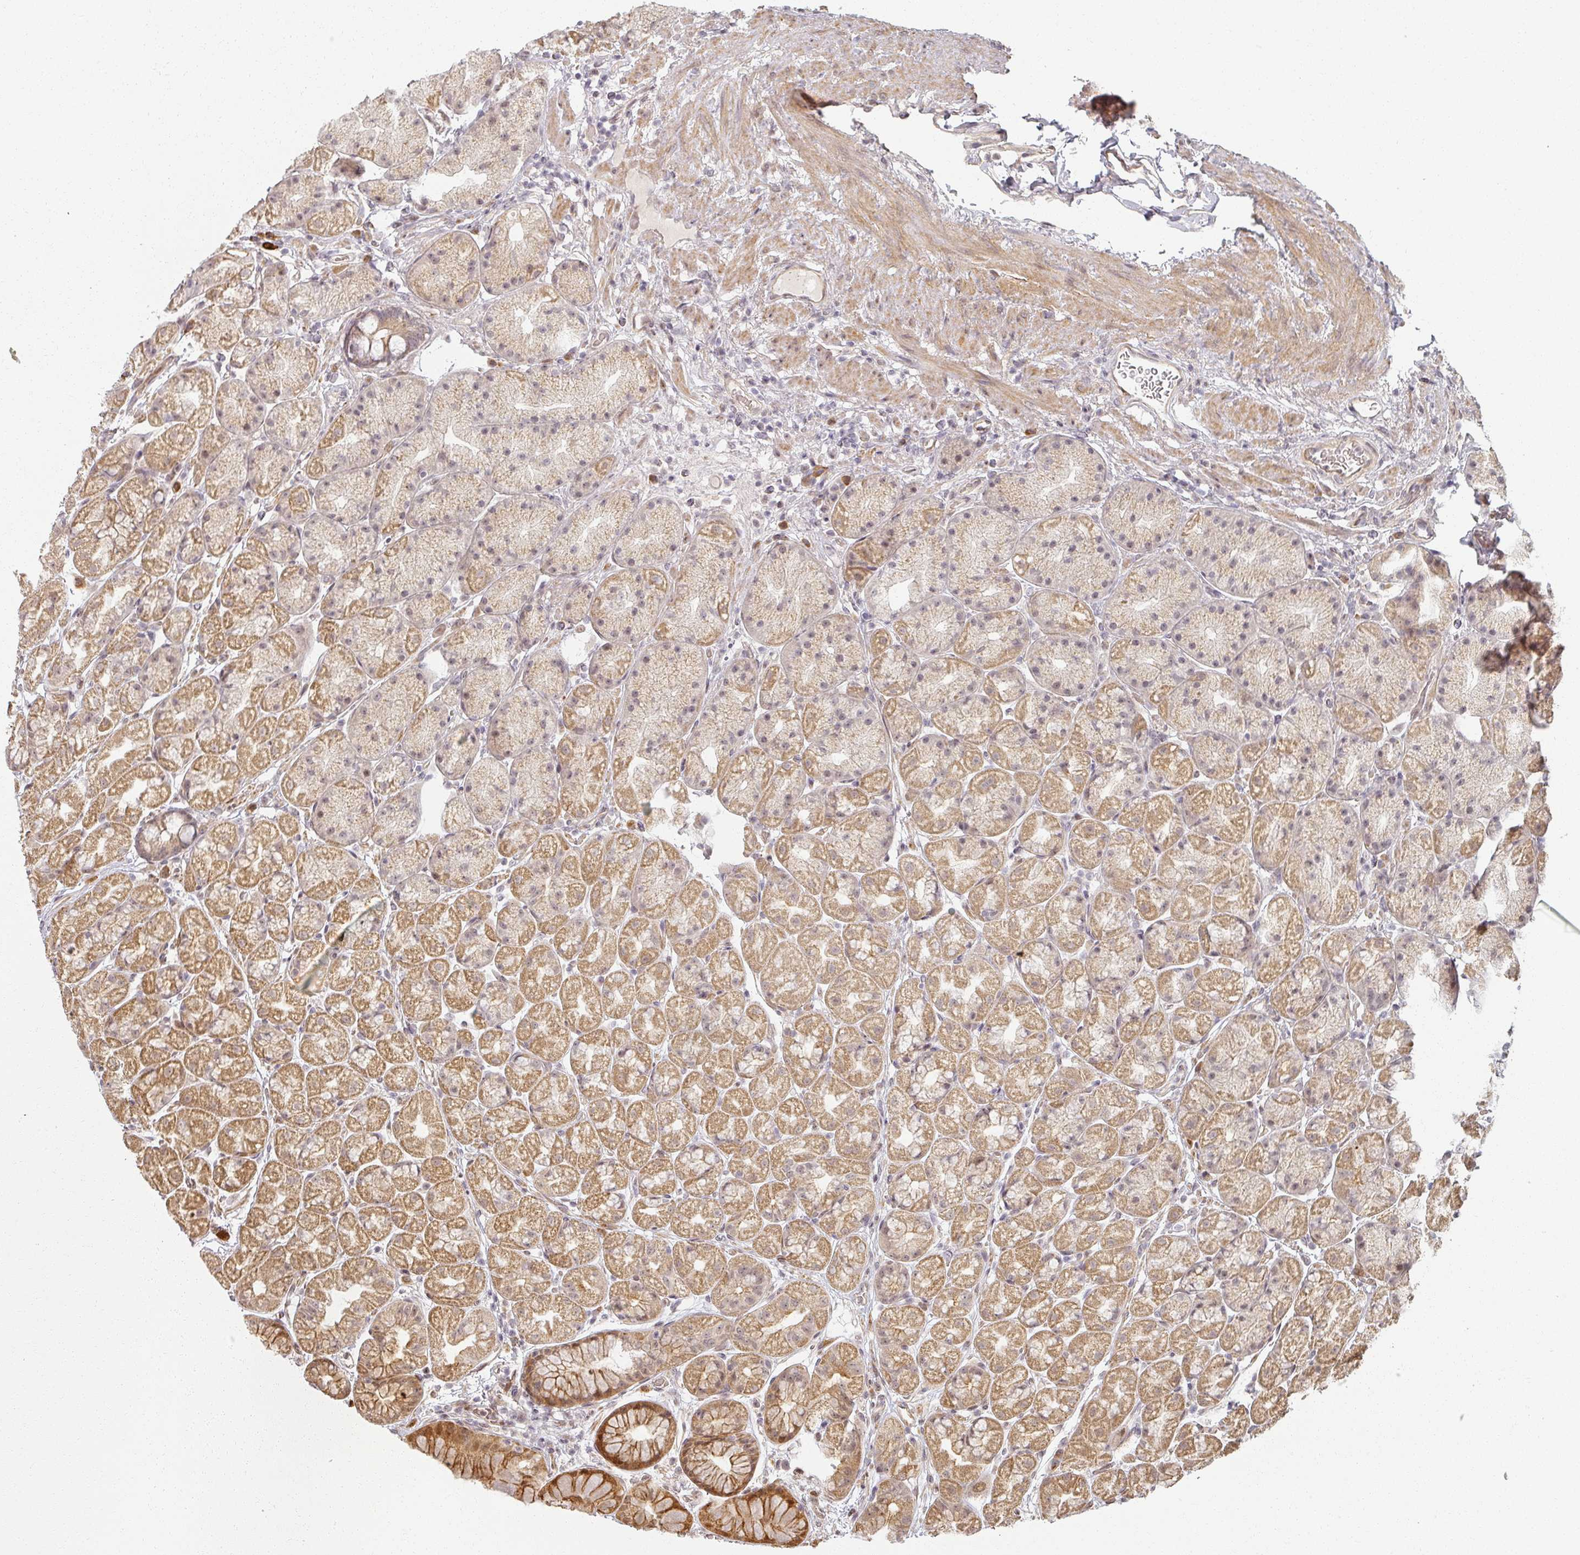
{"staining": {"intensity": "moderate", "quantity": ">75%", "location": "cytoplasmic/membranous"}, "tissue": "stomach", "cell_type": "Glandular cells", "image_type": "normal", "snomed": [{"axis": "morphology", "description": "Normal tissue, NOS"}, {"axis": "topography", "description": "Stomach, lower"}], "caption": "Glandular cells demonstrate medium levels of moderate cytoplasmic/membranous expression in about >75% of cells in unremarkable human stomach. (DAB IHC, brown staining for protein, blue staining for nuclei).", "gene": "MED19", "patient": {"sex": "male", "age": 67}}